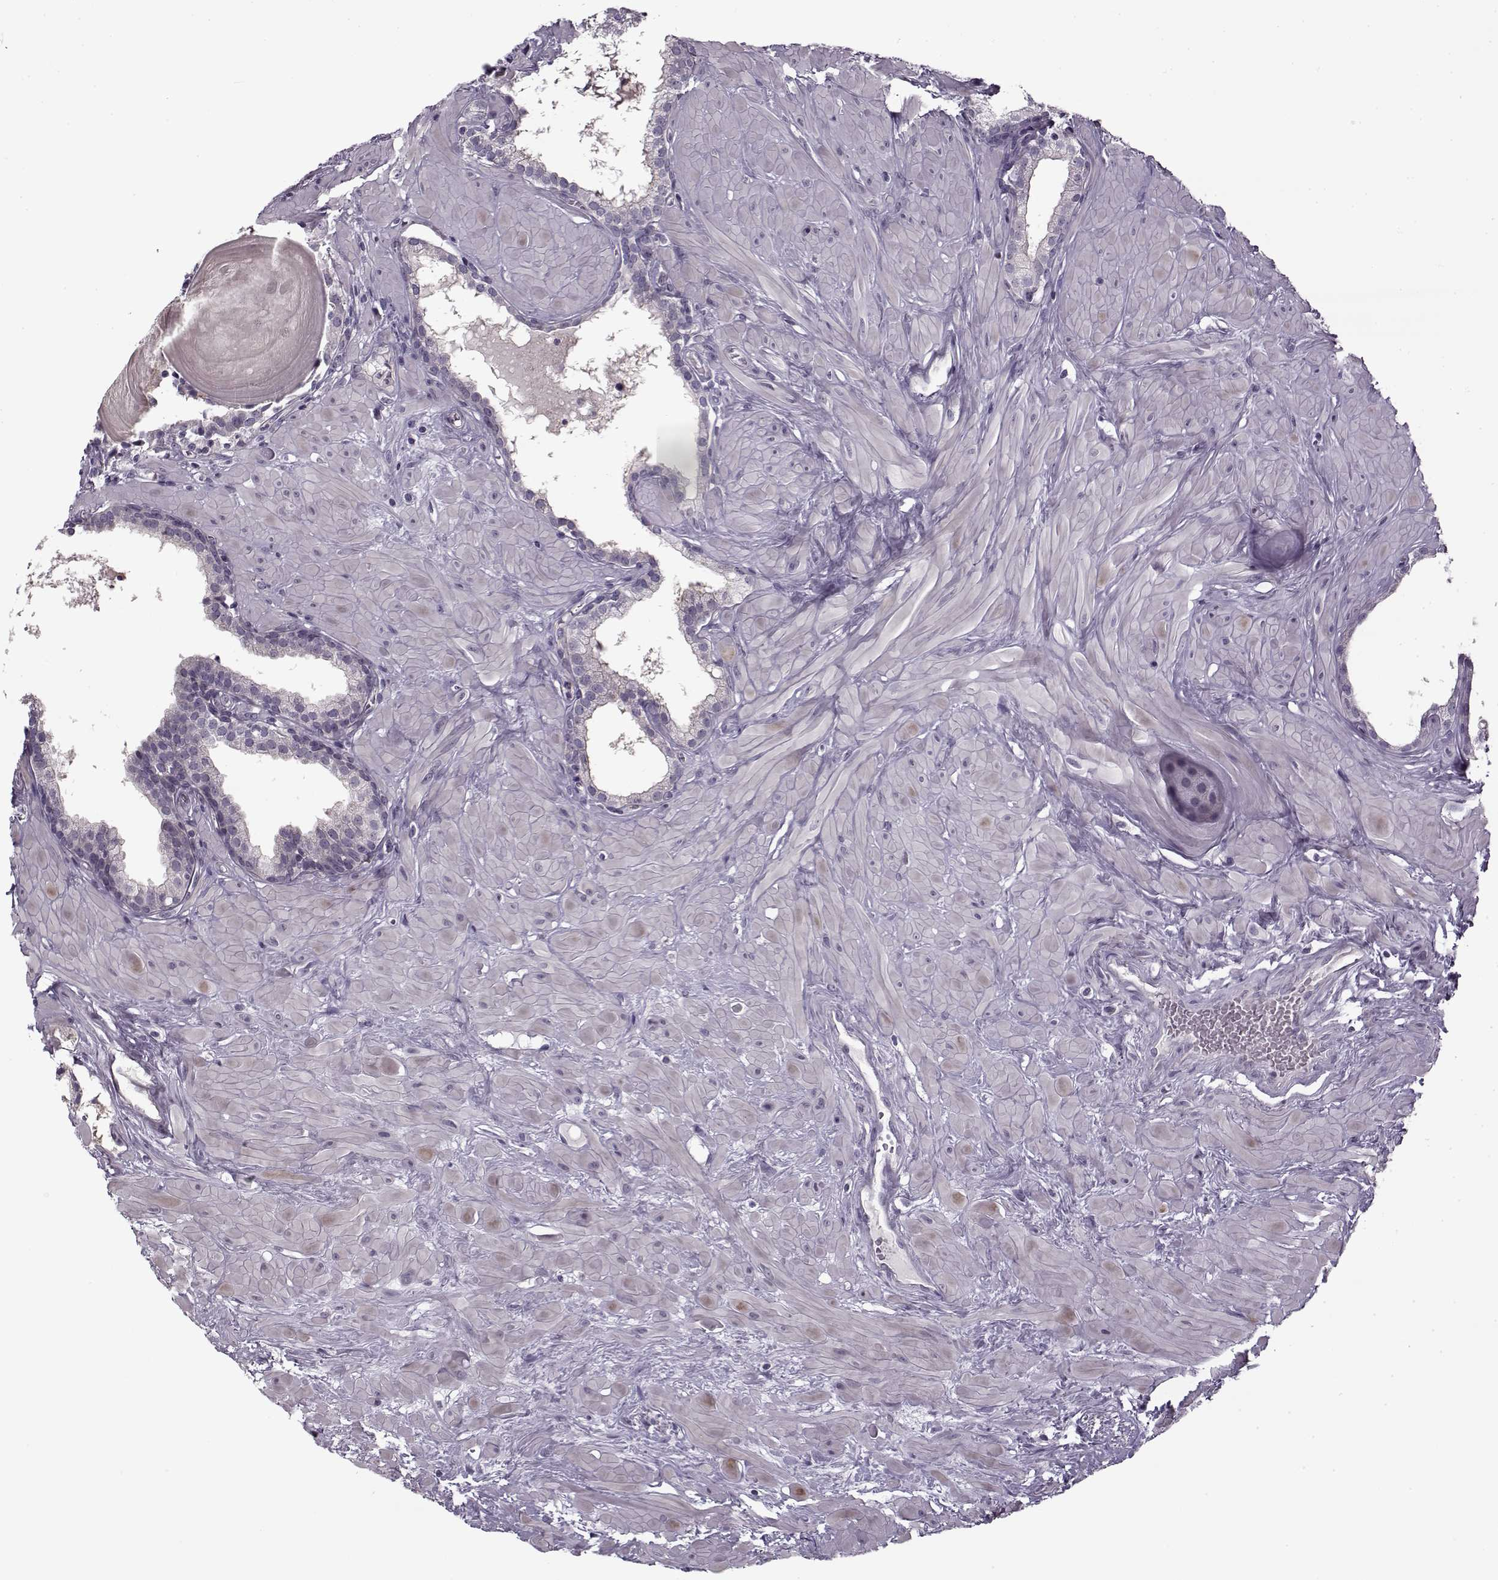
{"staining": {"intensity": "negative", "quantity": "none", "location": "none"}, "tissue": "prostate", "cell_type": "Glandular cells", "image_type": "normal", "snomed": [{"axis": "morphology", "description": "Normal tissue, NOS"}, {"axis": "topography", "description": "Prostate"}], "caption": "Glandular cells are negative for protein expression in normal human prostate. Nuclei are stained in blue.", "gene": "PNMT", "patient": {"sex": "male", "age": 48}}